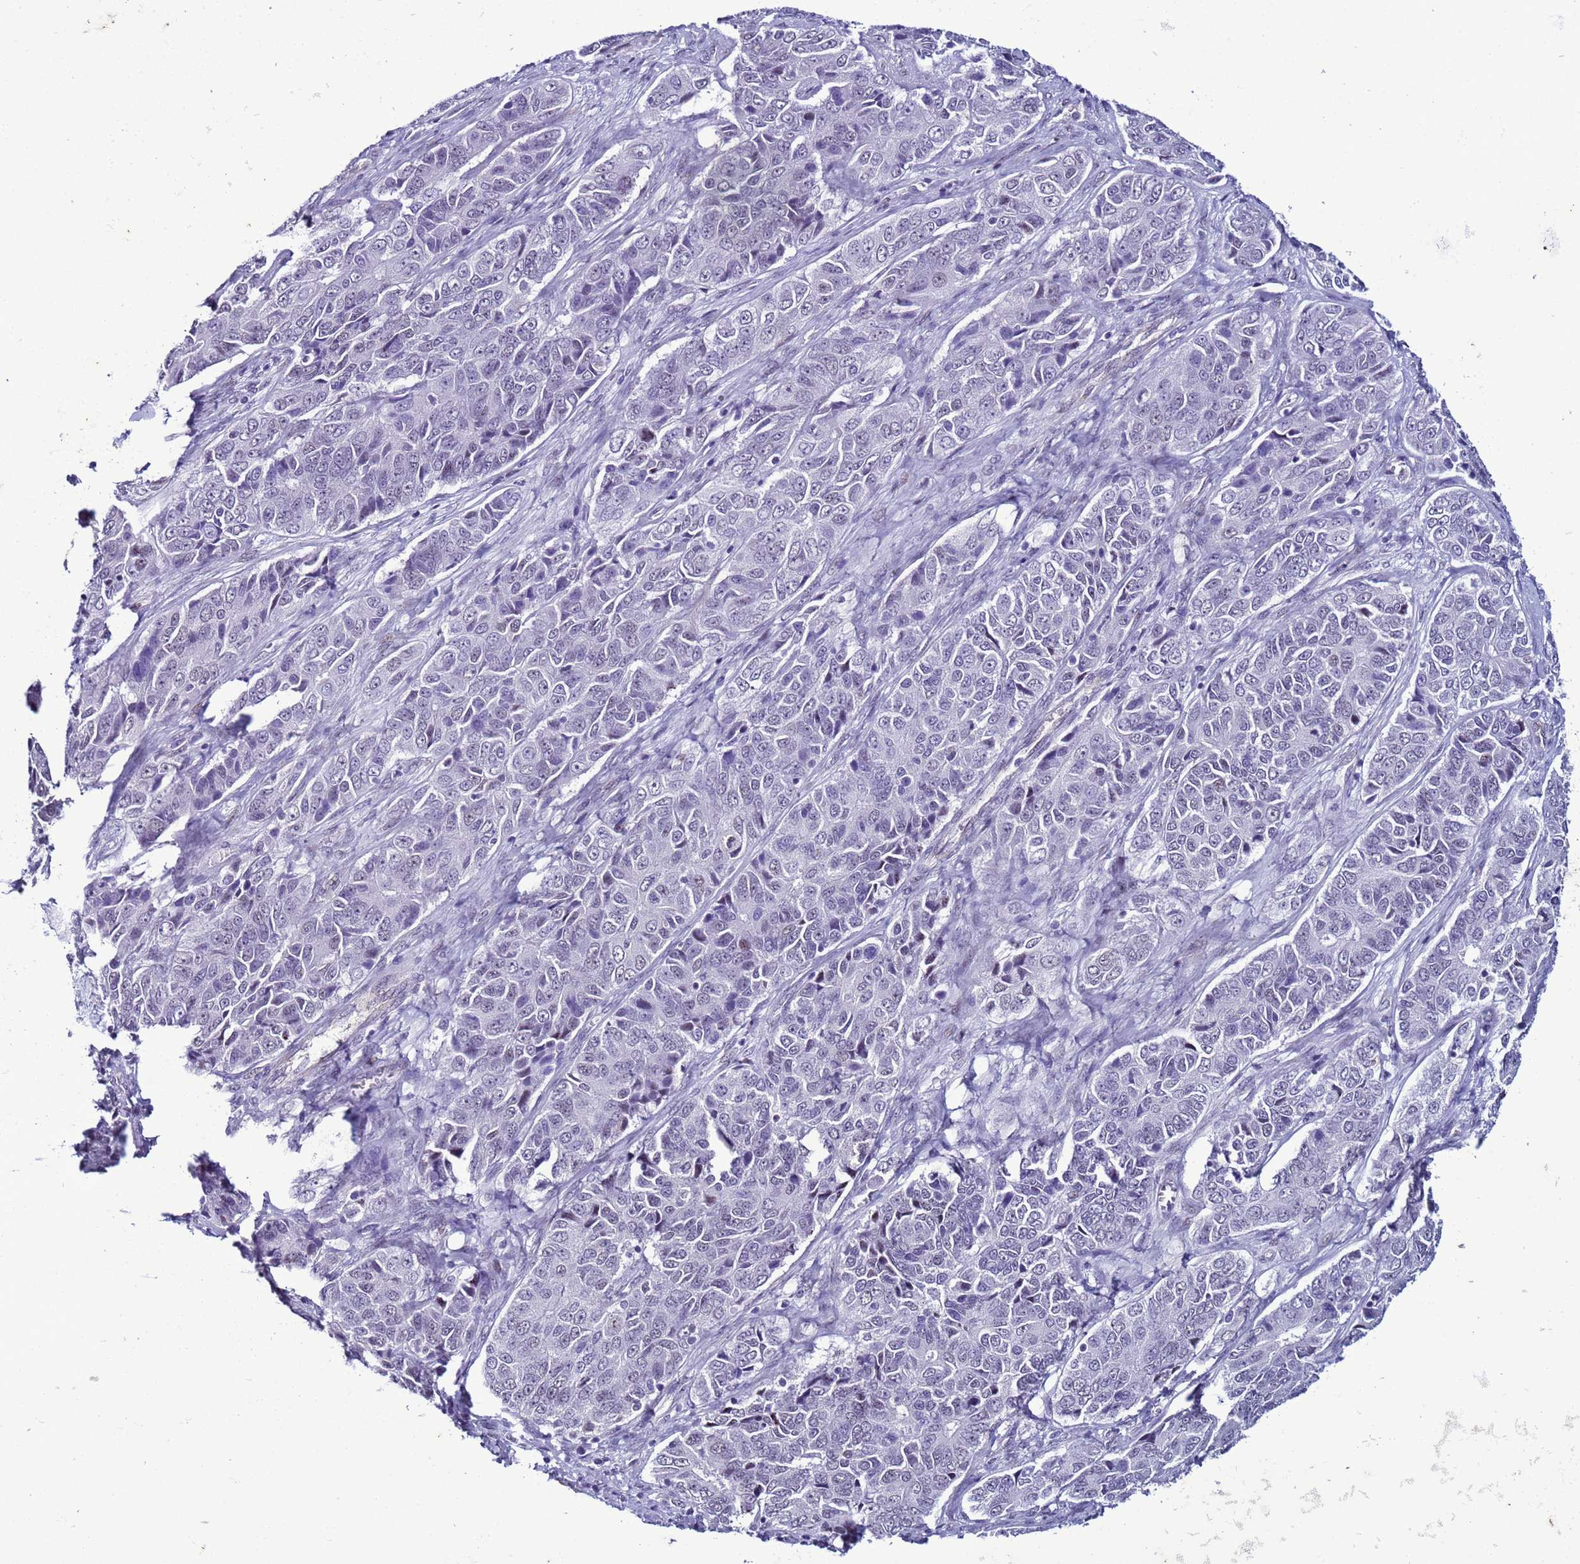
{"staining": {"intensity": "negative", "quantity": "none", "location": "none"}, "tissue": "ovarian cancer", "cell_type": "Tumor cells", "image_type": "cancer", "snomed": [{"axis": "morphology", "description": "Carcinoma, endometroid"}, {"axis": "topography", "description": "Ovary"}], "caption": "There is no significant positivity in tumor cells of endometroid carcinoma (ovarian). (Brightfield microscopy of DAB immunohistochemistry at high magnification).", "gene": "LRRC10B", "patient": {"sex": "female", "age": 51}}